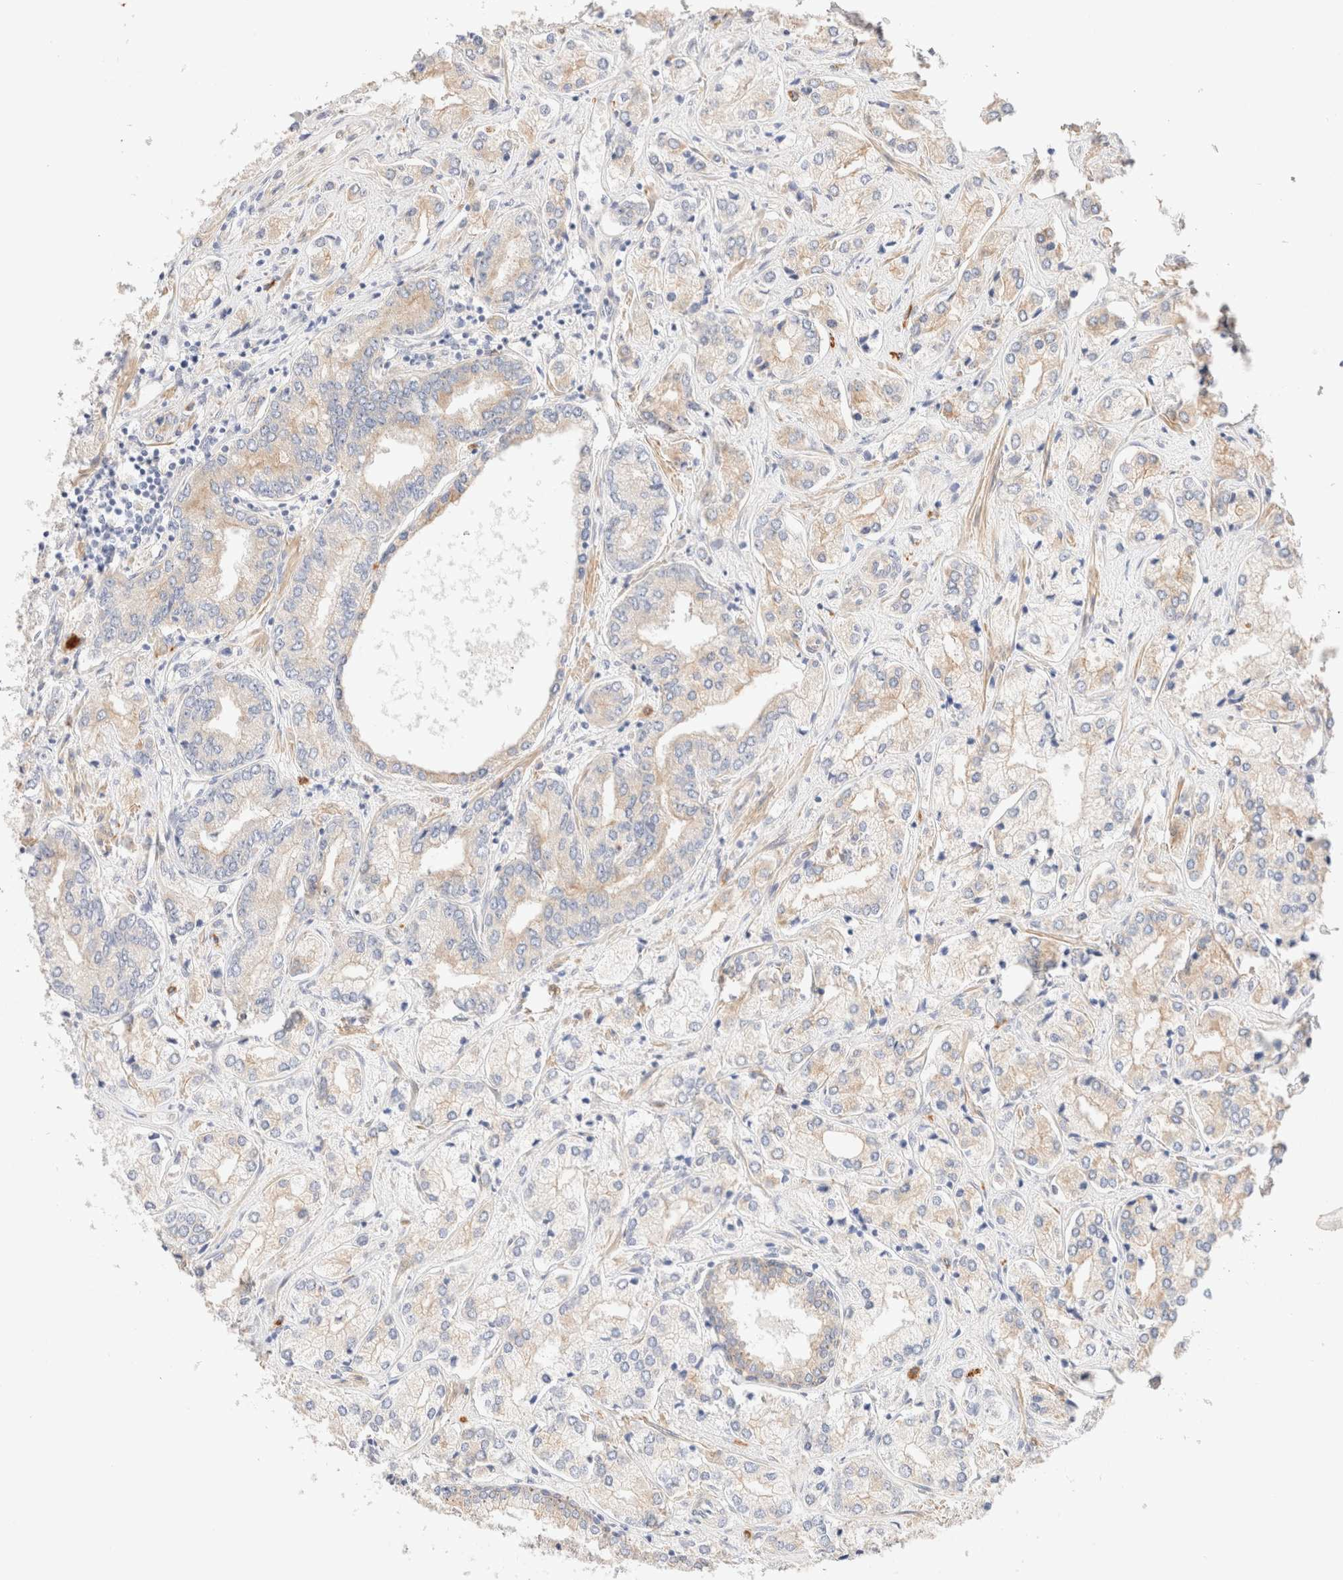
{"staining": {"intensity": "weak", "quantity": "<25%", "location": "cytoplasmic/membranous"}, "tissue": "prostate cancer", "cell_type": "Tumor cells", "image_type": "cancer", "snomed": [{"axis": "morphology", "description": "Adenocarcinoma, High grade"}, {"axis": "topography", "description": "Prostate"}], "caption": "High magnification brightfield microscopy of adenocarcinoma (high-grade) (prostate) stained with DAB (brown) and counterstained with hematoxylin (blue): tumor cells show no significant expression.", "gene": "NIBAN2", "patient": {"sex": "male", "age": 66}}